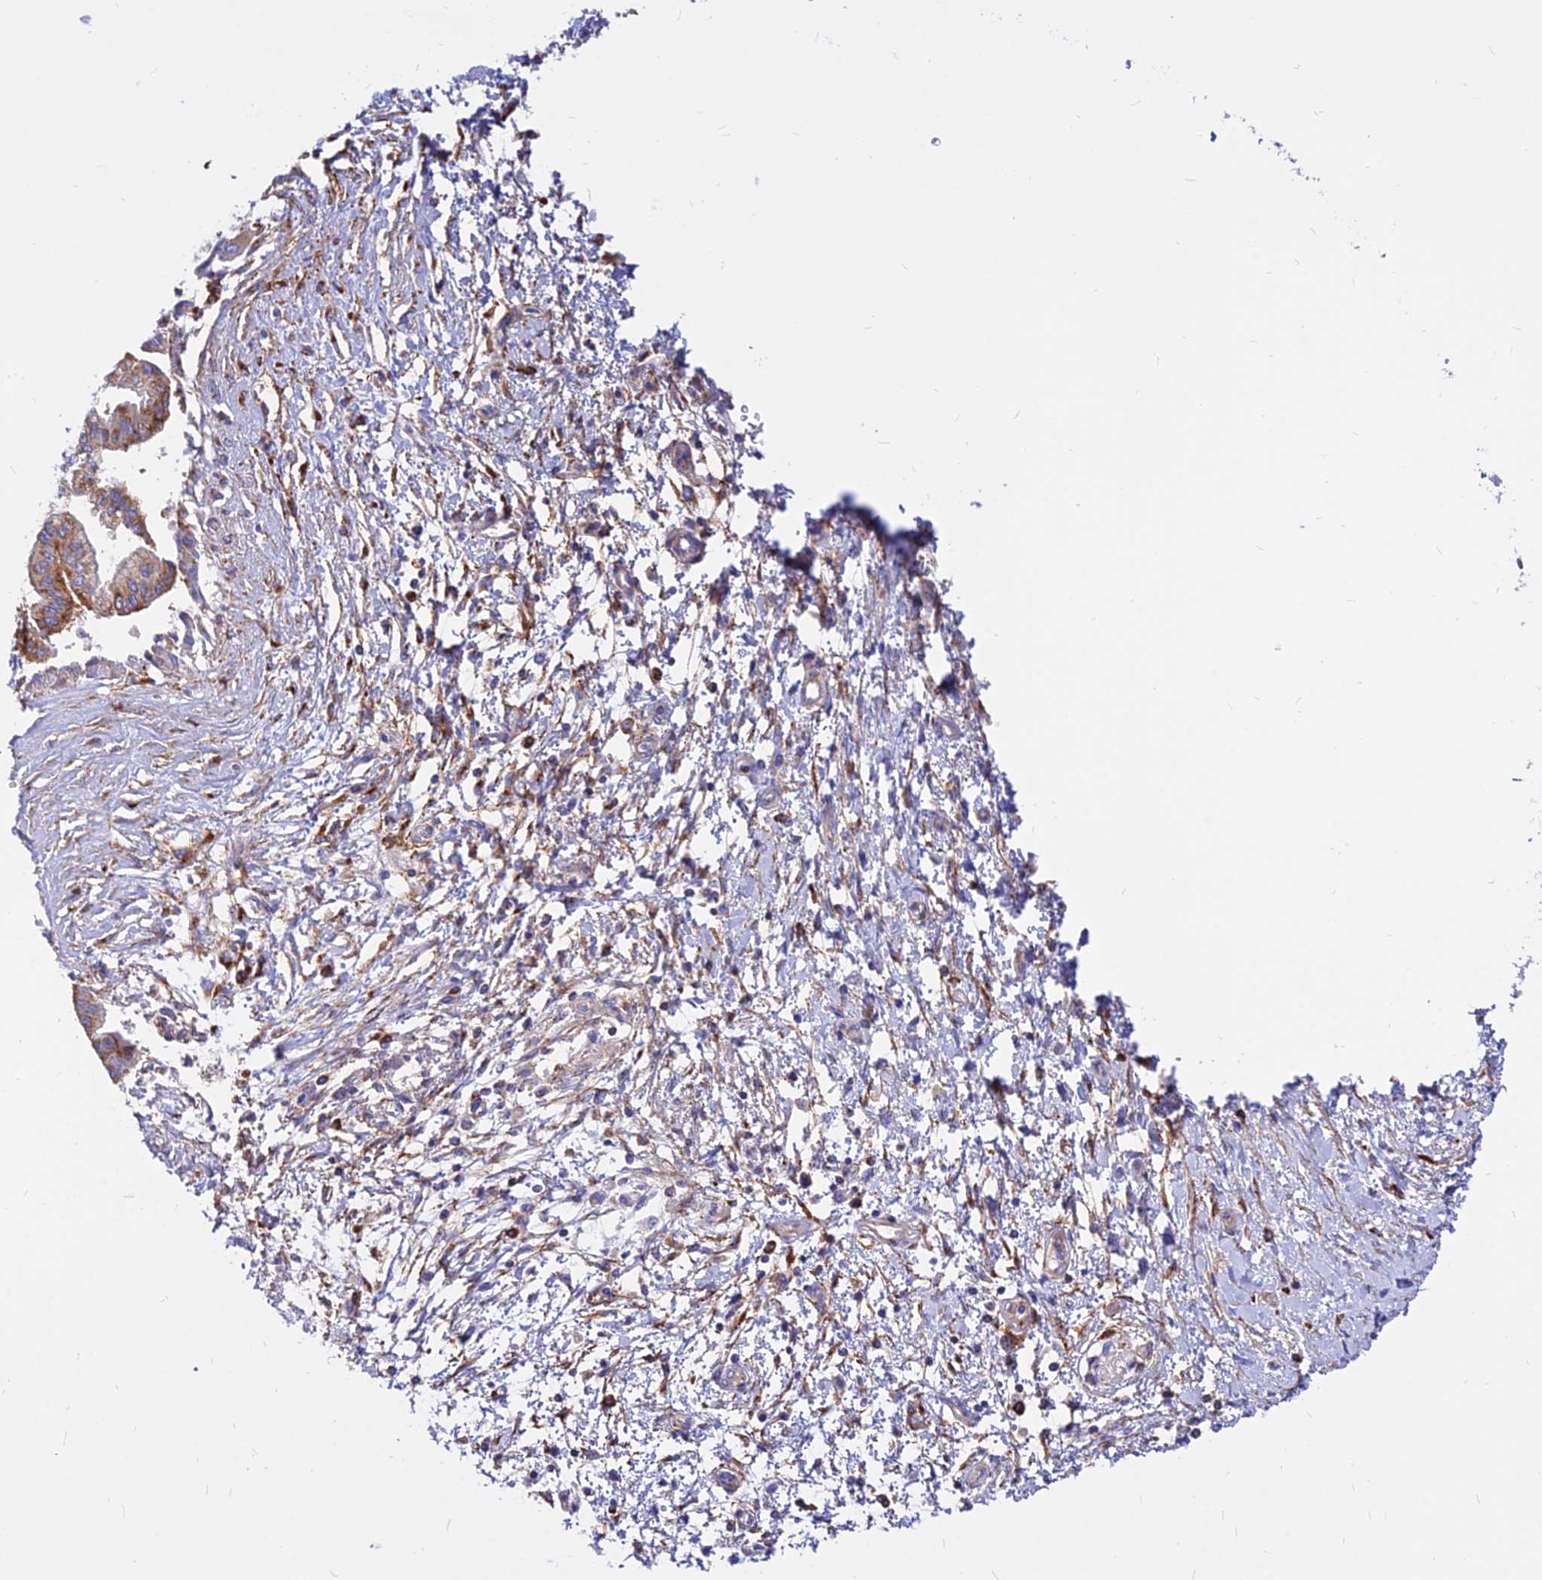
{"staining": {"intensity": "strong", "quantity": ">75%", "location": "cytoplasmic/membranous"}, "tissue": "pancreatic cancer", "cell_type": "Tumor cells", "image_type": "cancer", "snomed": [{"axis": "morphology", "description": "Adenocarcinoma, NOS"}, {"axis": "topography", "description": "Pancreas"}], "caption": "Immunohistochemical staining of human adenocarcinoma (pancreatic) displays high levels of strong cytoplasmic/membranous protein staining in about >75% of tumor cells.", "gene": "AGTRAP", "patient": {"sex": "male", "age": 46}}